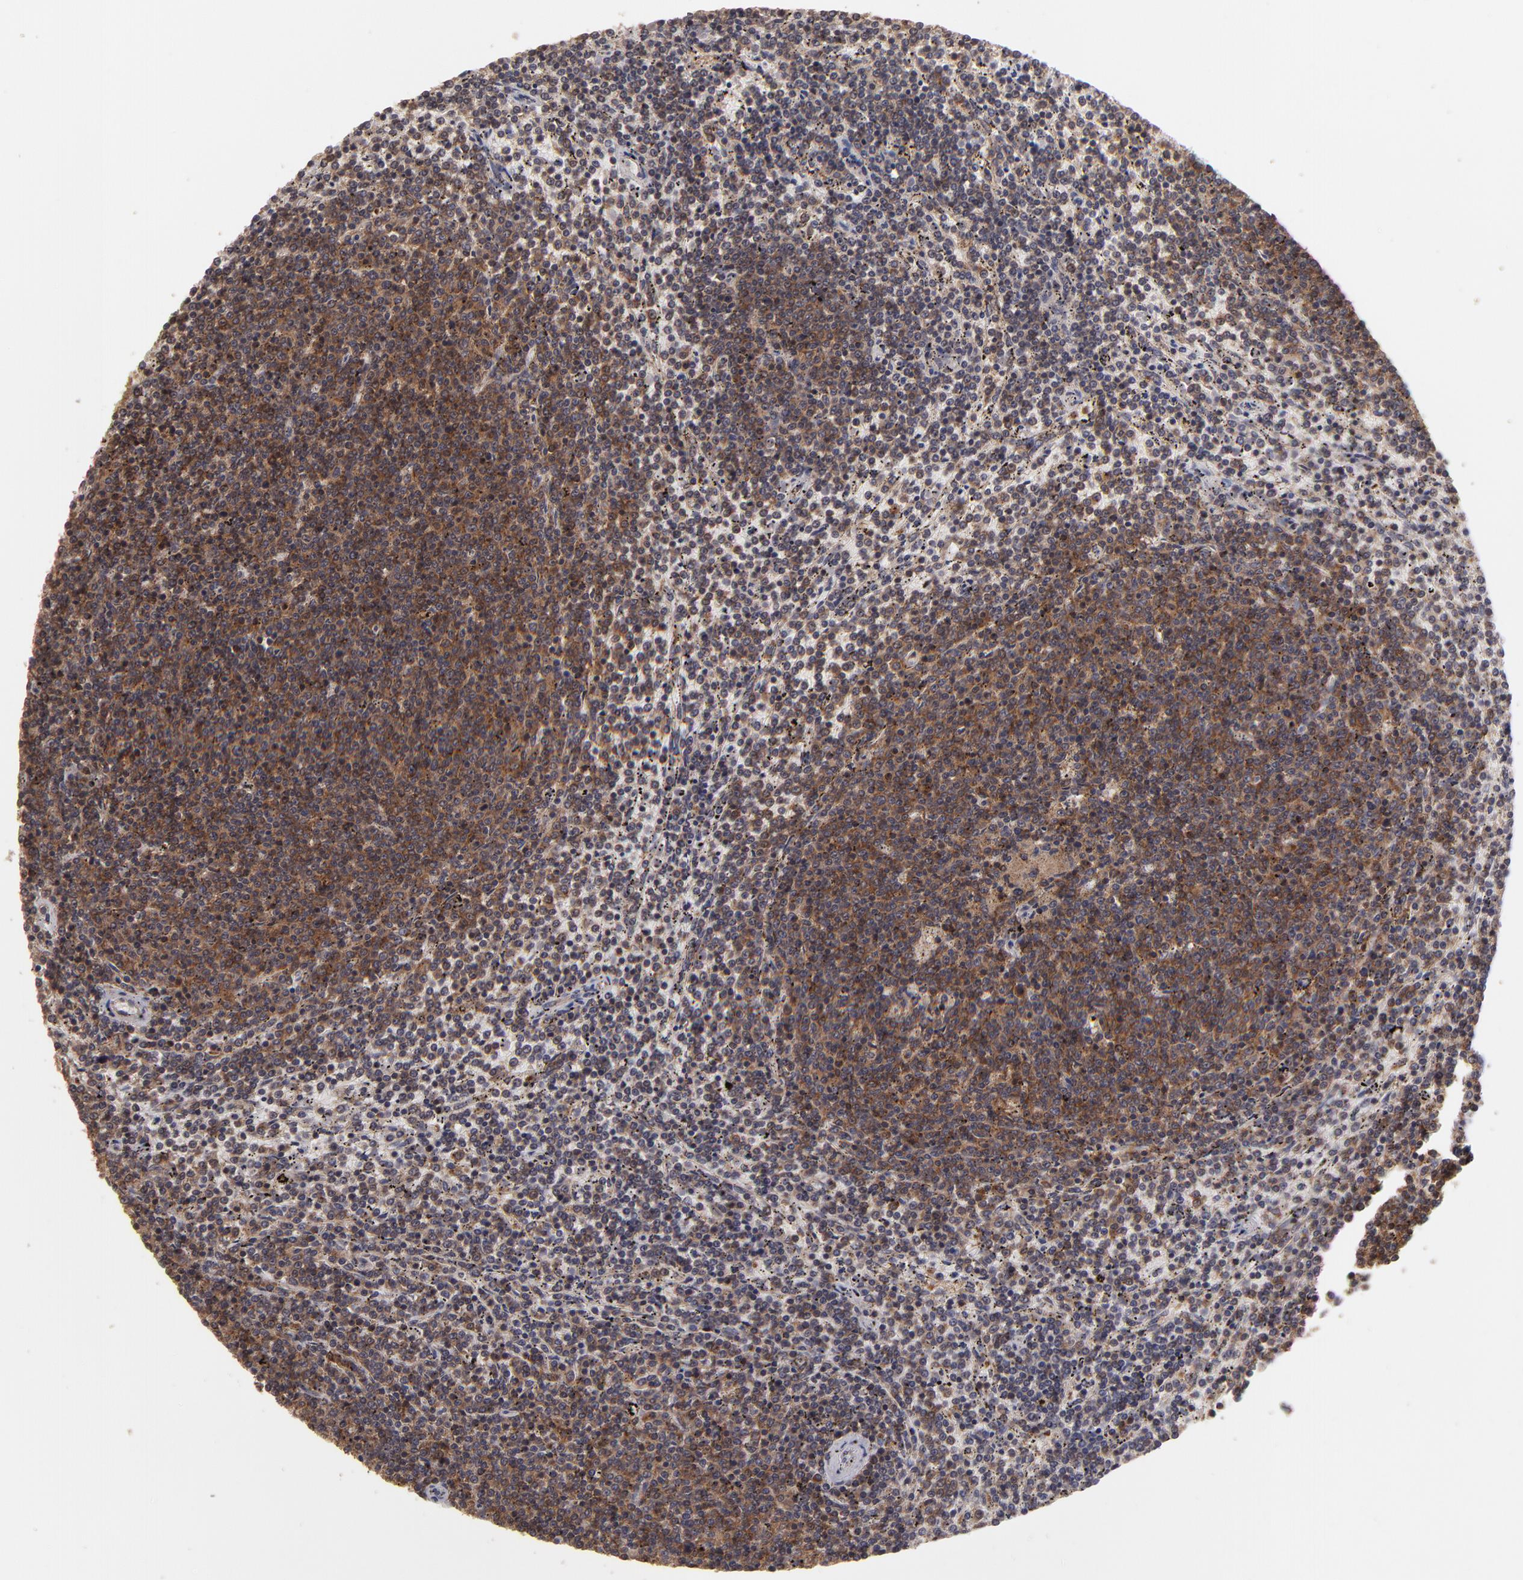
{"staining": {"intensity": "strong", "quantity": ">75%", "location": "cytoplasmic/membranous"}, "tissue": "lymphoma", "cell_type": "Tumor cells", "image_type": "cancer", "snomed": [{"axis": "morphology", "description": "Malignant lymphoma, non-Hodgkin's type, Low grade"}, {"axis": "topography", "description": "Spleen"}], "caption": "Immunohistochemistry (DAB (3,3'-diaminobenzidine)) staining of human low-grade malignant lymphoma, non-Hodgkin's type reveals strong cytoplasmic/membranous protein expression in about >75% of tumor cells.", "gene": "NF2", "patient": {"sex": "female", "age": 50}}